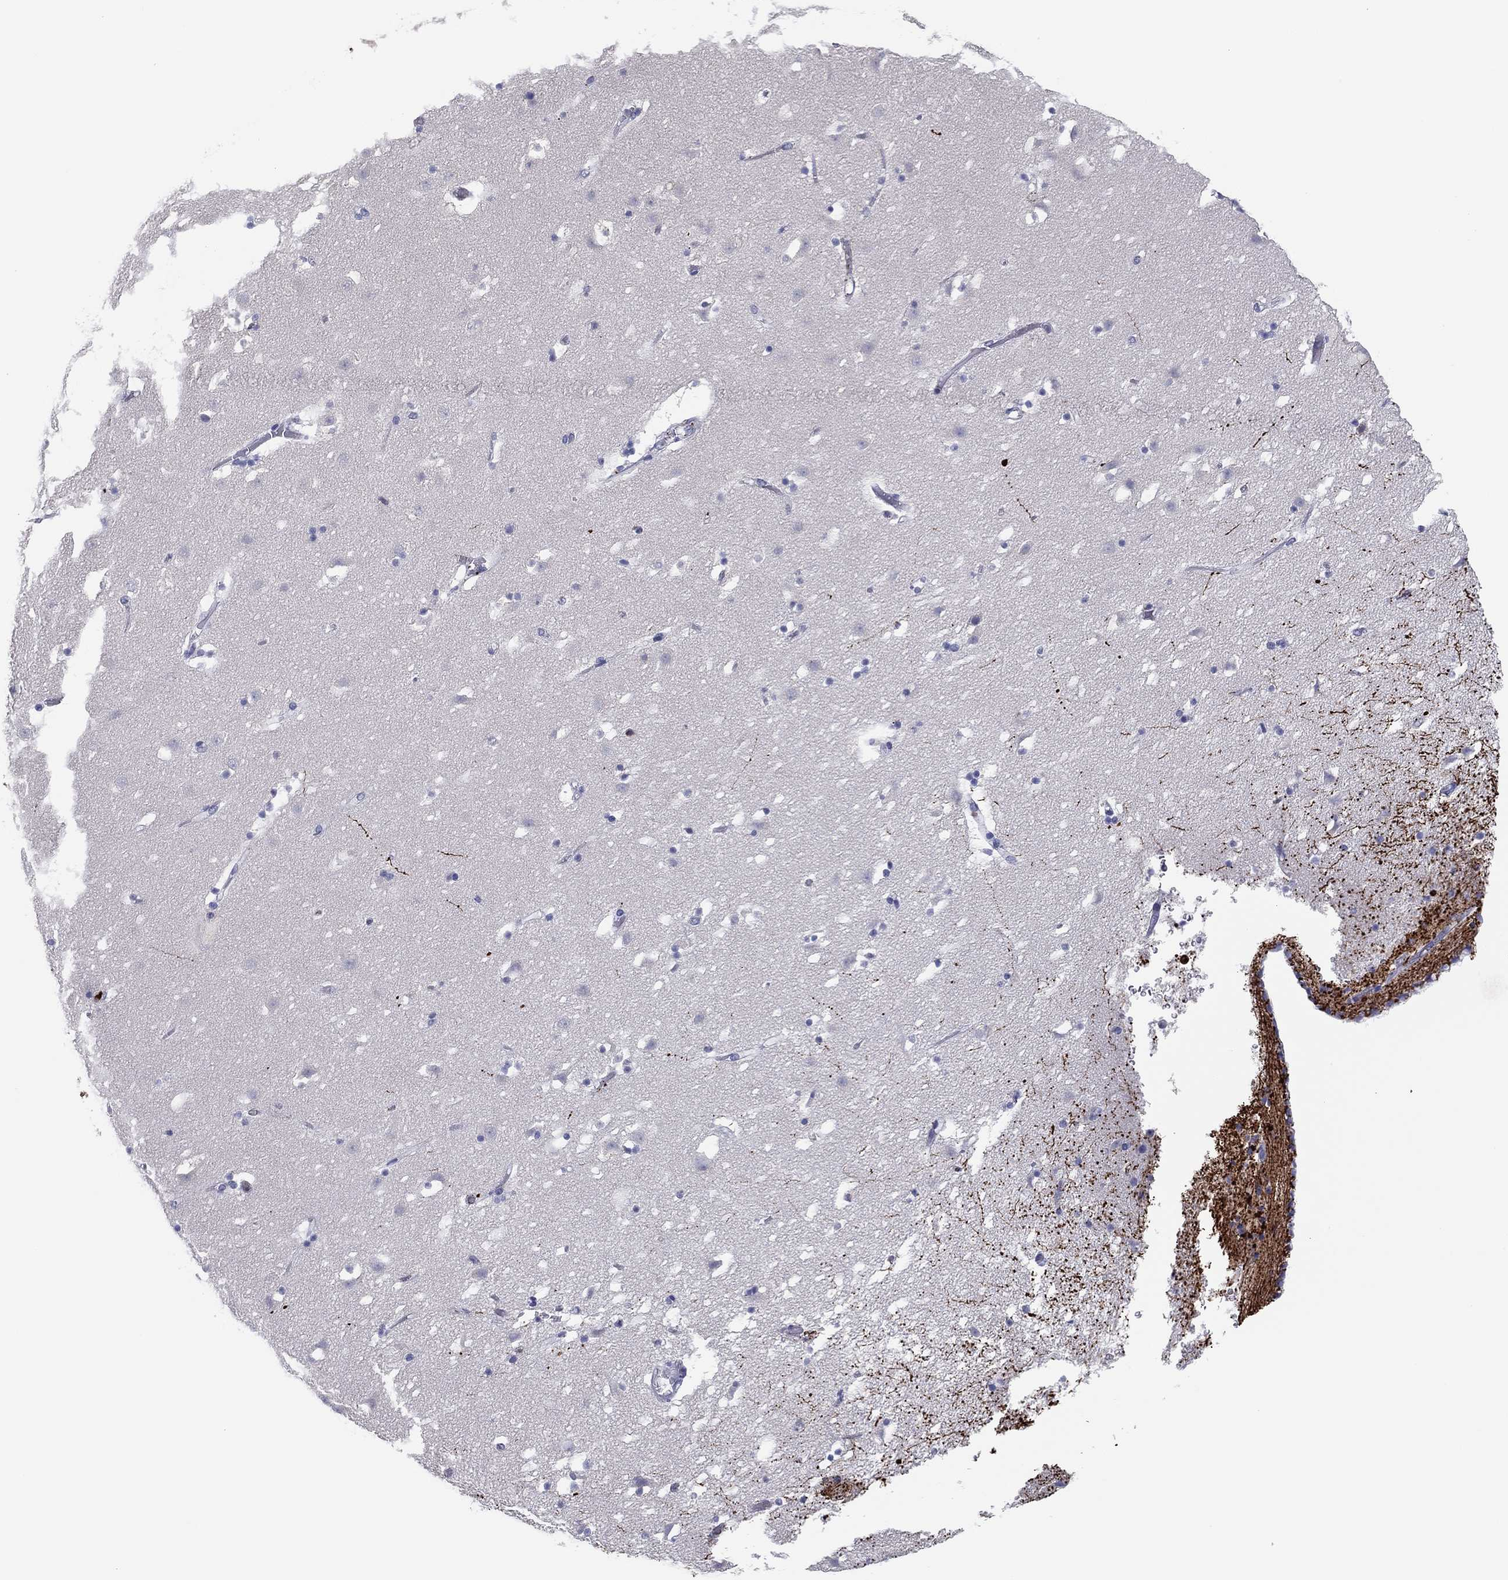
{"staining": {"intensity": "negative", "quantity": "none", "location": "none"}, "tissue": "caudate", "cell_type": "Glial cells", "image_type": "normal", "snomed": [{"axis": "morphology", "description": "Normal tissue, NOS"}, {"axis": "topography", "description": "Lateral ventricle wall"}], "caption": "A photomicrograph of caudate stained for a protein shows no brown staining in glial cells. Brightfield microscopy of IHC stained with DAB (3,3'-diaminobenzidine) (brown) and hematoxylin (blue), captured at high magnification.", "gene": "PLAC8", "patient": {"sex": "female", "age": 42}}